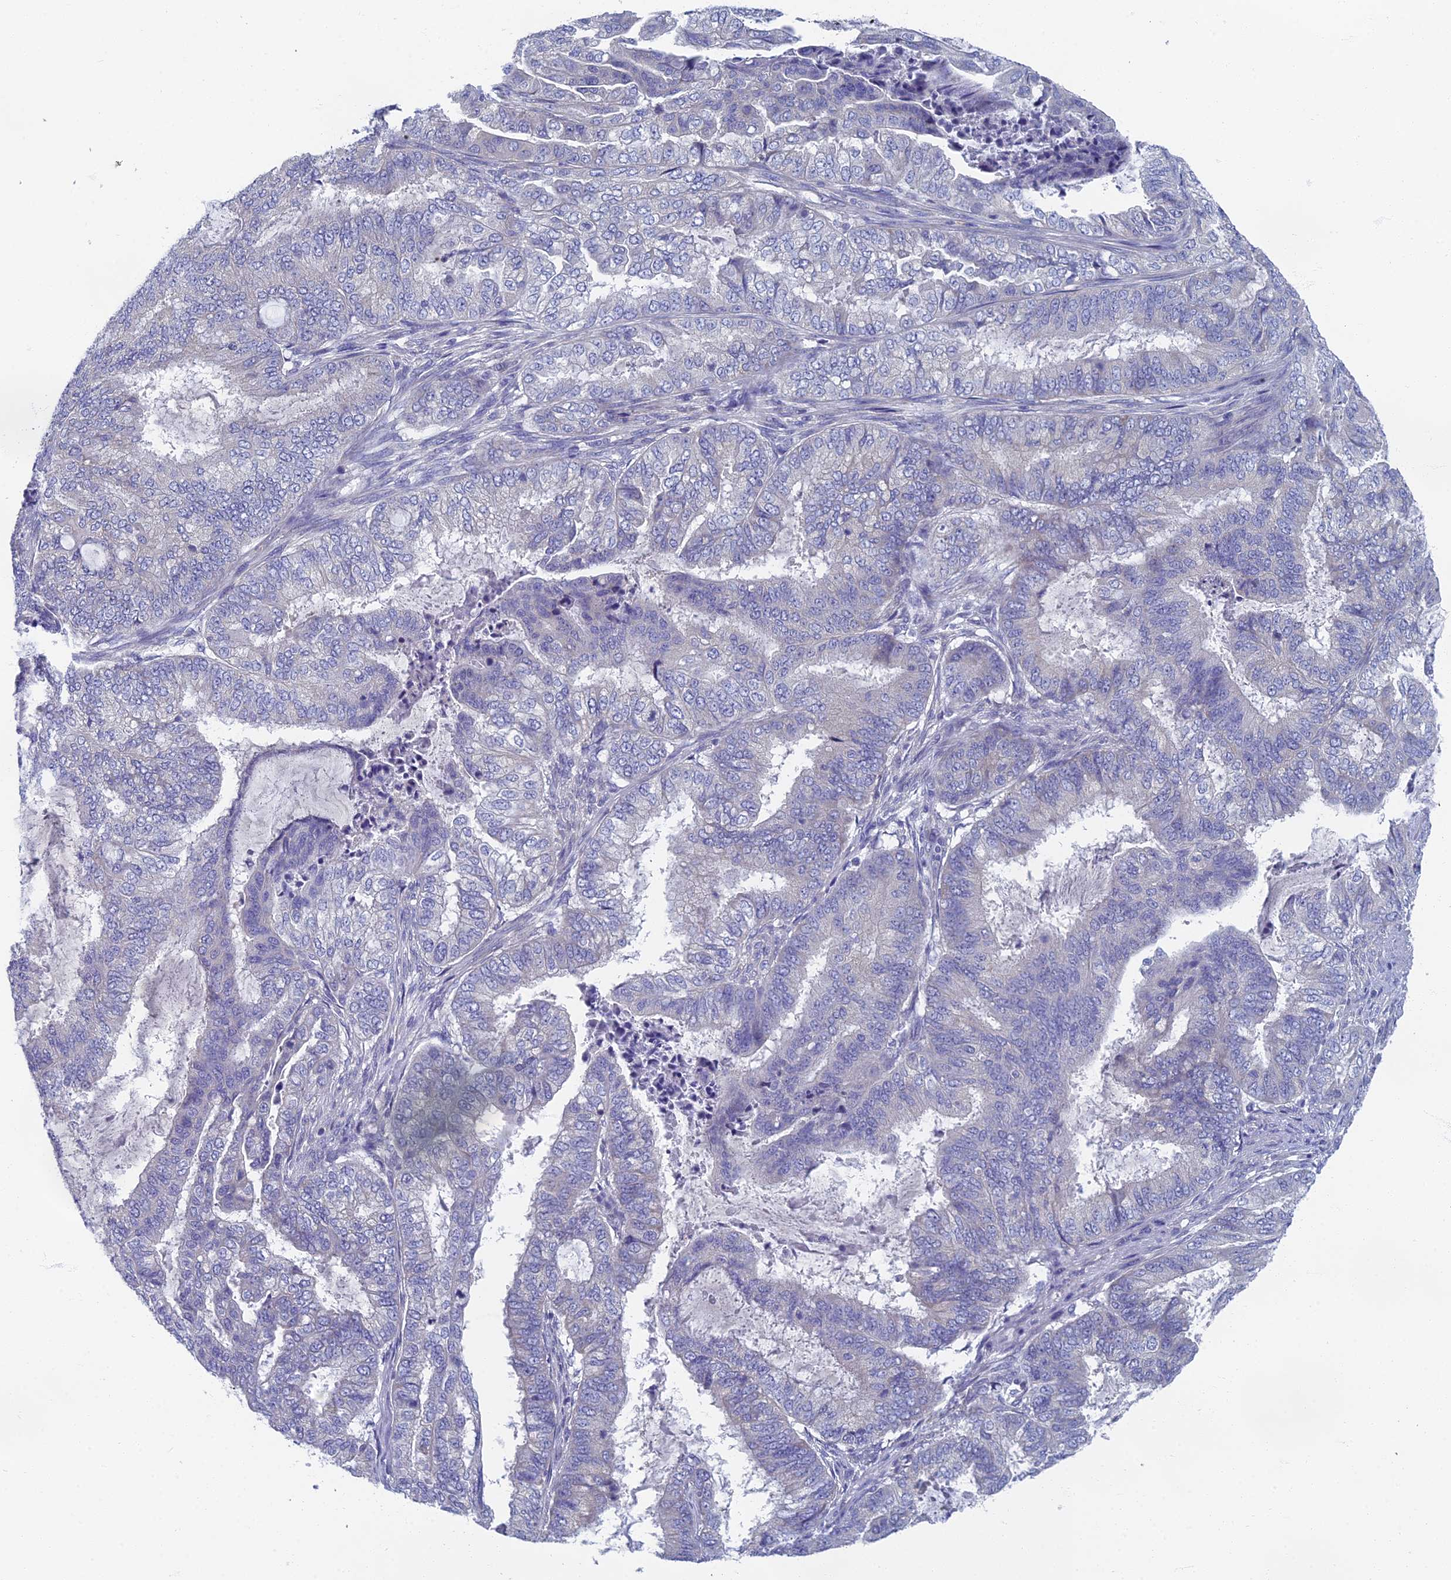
{"staining": {"intensity": "negative", "quantity": "none", "location": "none"}, "tissue": "endometrial cancer", "cell_type": "Tumor cells", "image_type": "cancer", "snomed": [{"axis": "morphology", "description": "Adenocarcinoma, NOS"}, {"axis": "topography", "description": "Endometrium"}], "caption": "This is an IHC photomicrograph of endometrial cancer (adenocarcinoma). There is no expression in tumor cells.", "gene": "SPIN4", "patient": {"sex": "female", "age": 51}}